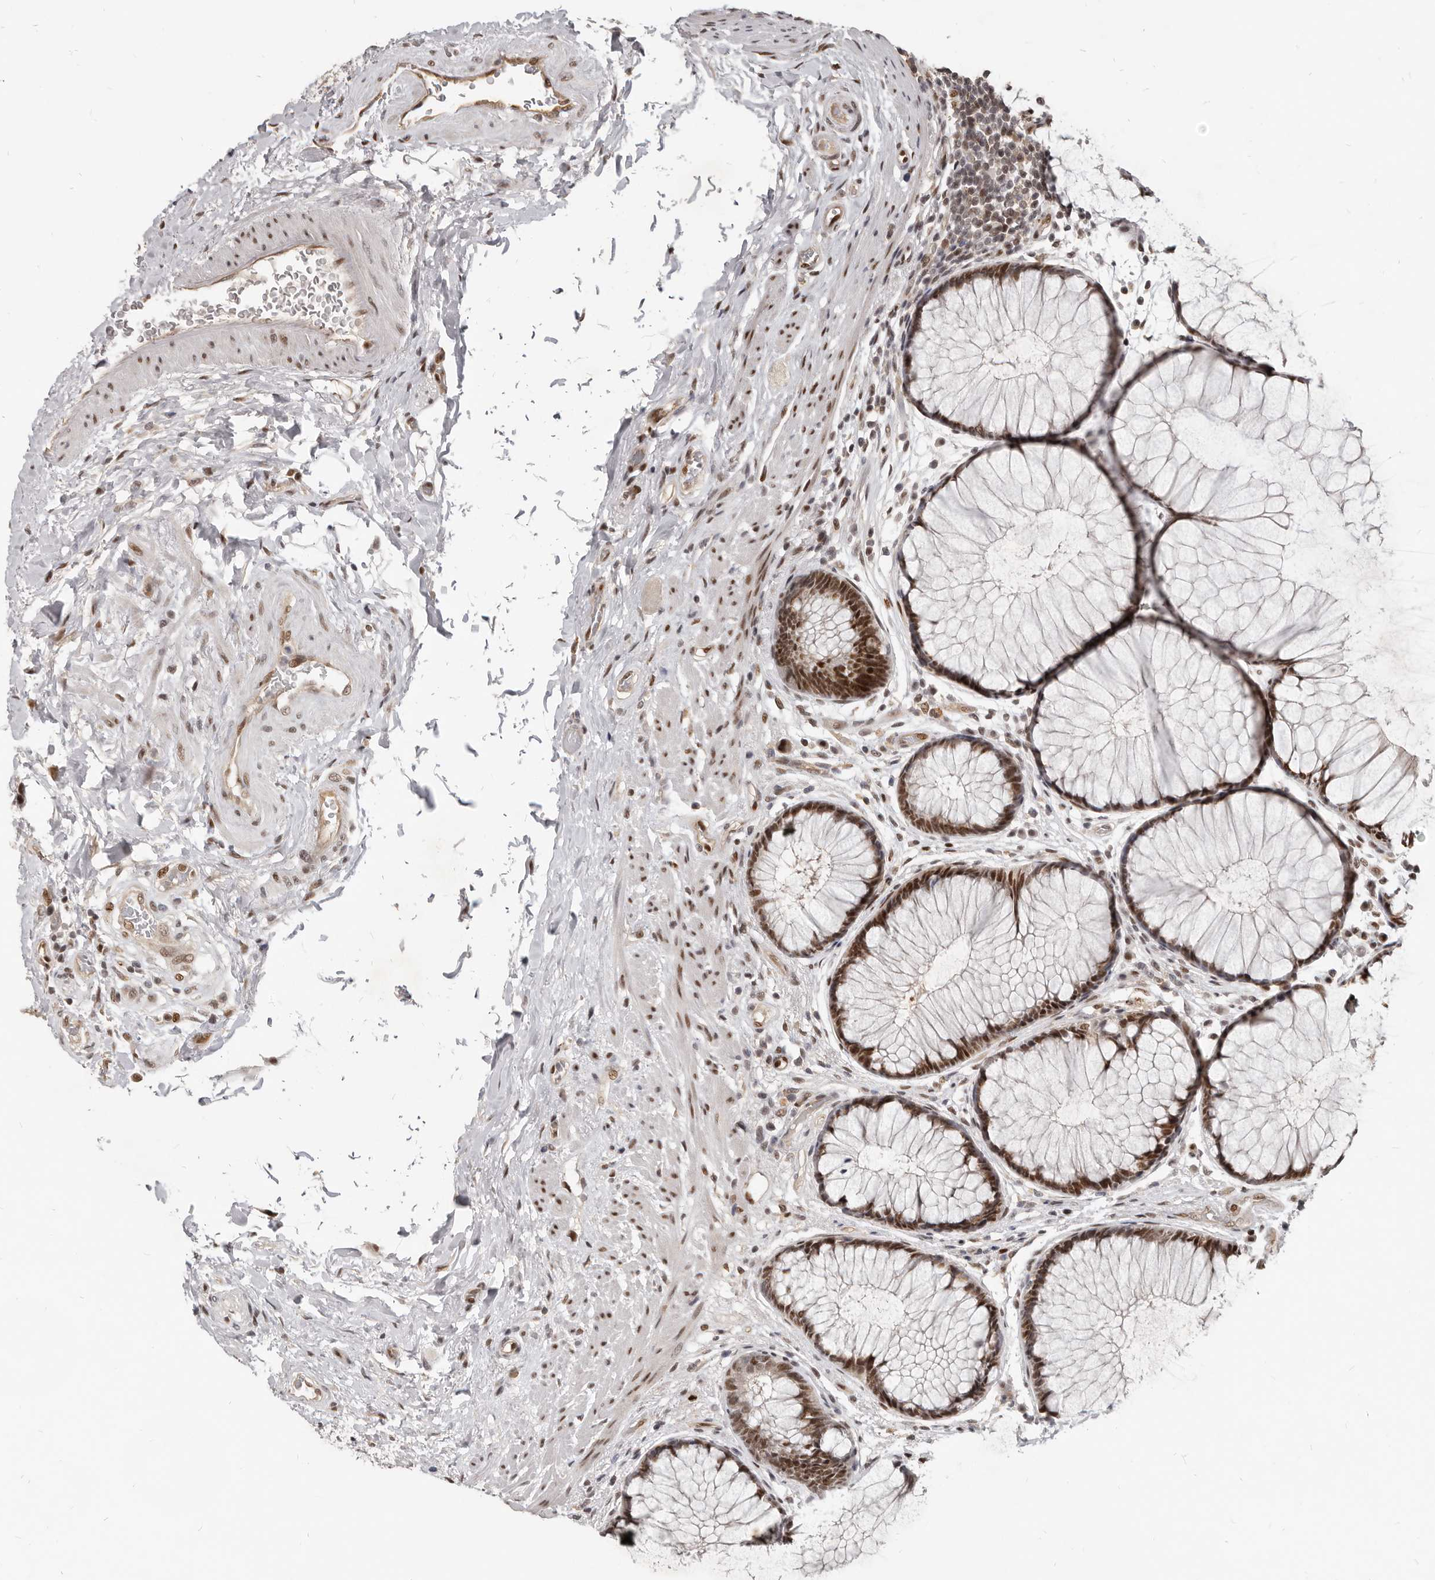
{"staining": {"intensity": "strong", "quantity": ">75%", "location": "nuclear"}, "tissue": "rectum", "cell_type": "Glandular cells", "image_type": "normal", "snomed": [{"axis": "morphology", "description": "Normal tissue, NOS"}, {"axis": "topography", "description": "Rectum"}], "caption": "Immunohistochemistry micrograph of unremarkable rectum: human rectum stained using IHC shows high levels of strong protein expression localized specifically in the nuclear of glandular cells, appearing as a nuclear brown color.", "gene": "ATF5", "patient": {"sex": "male", "age": 51}}